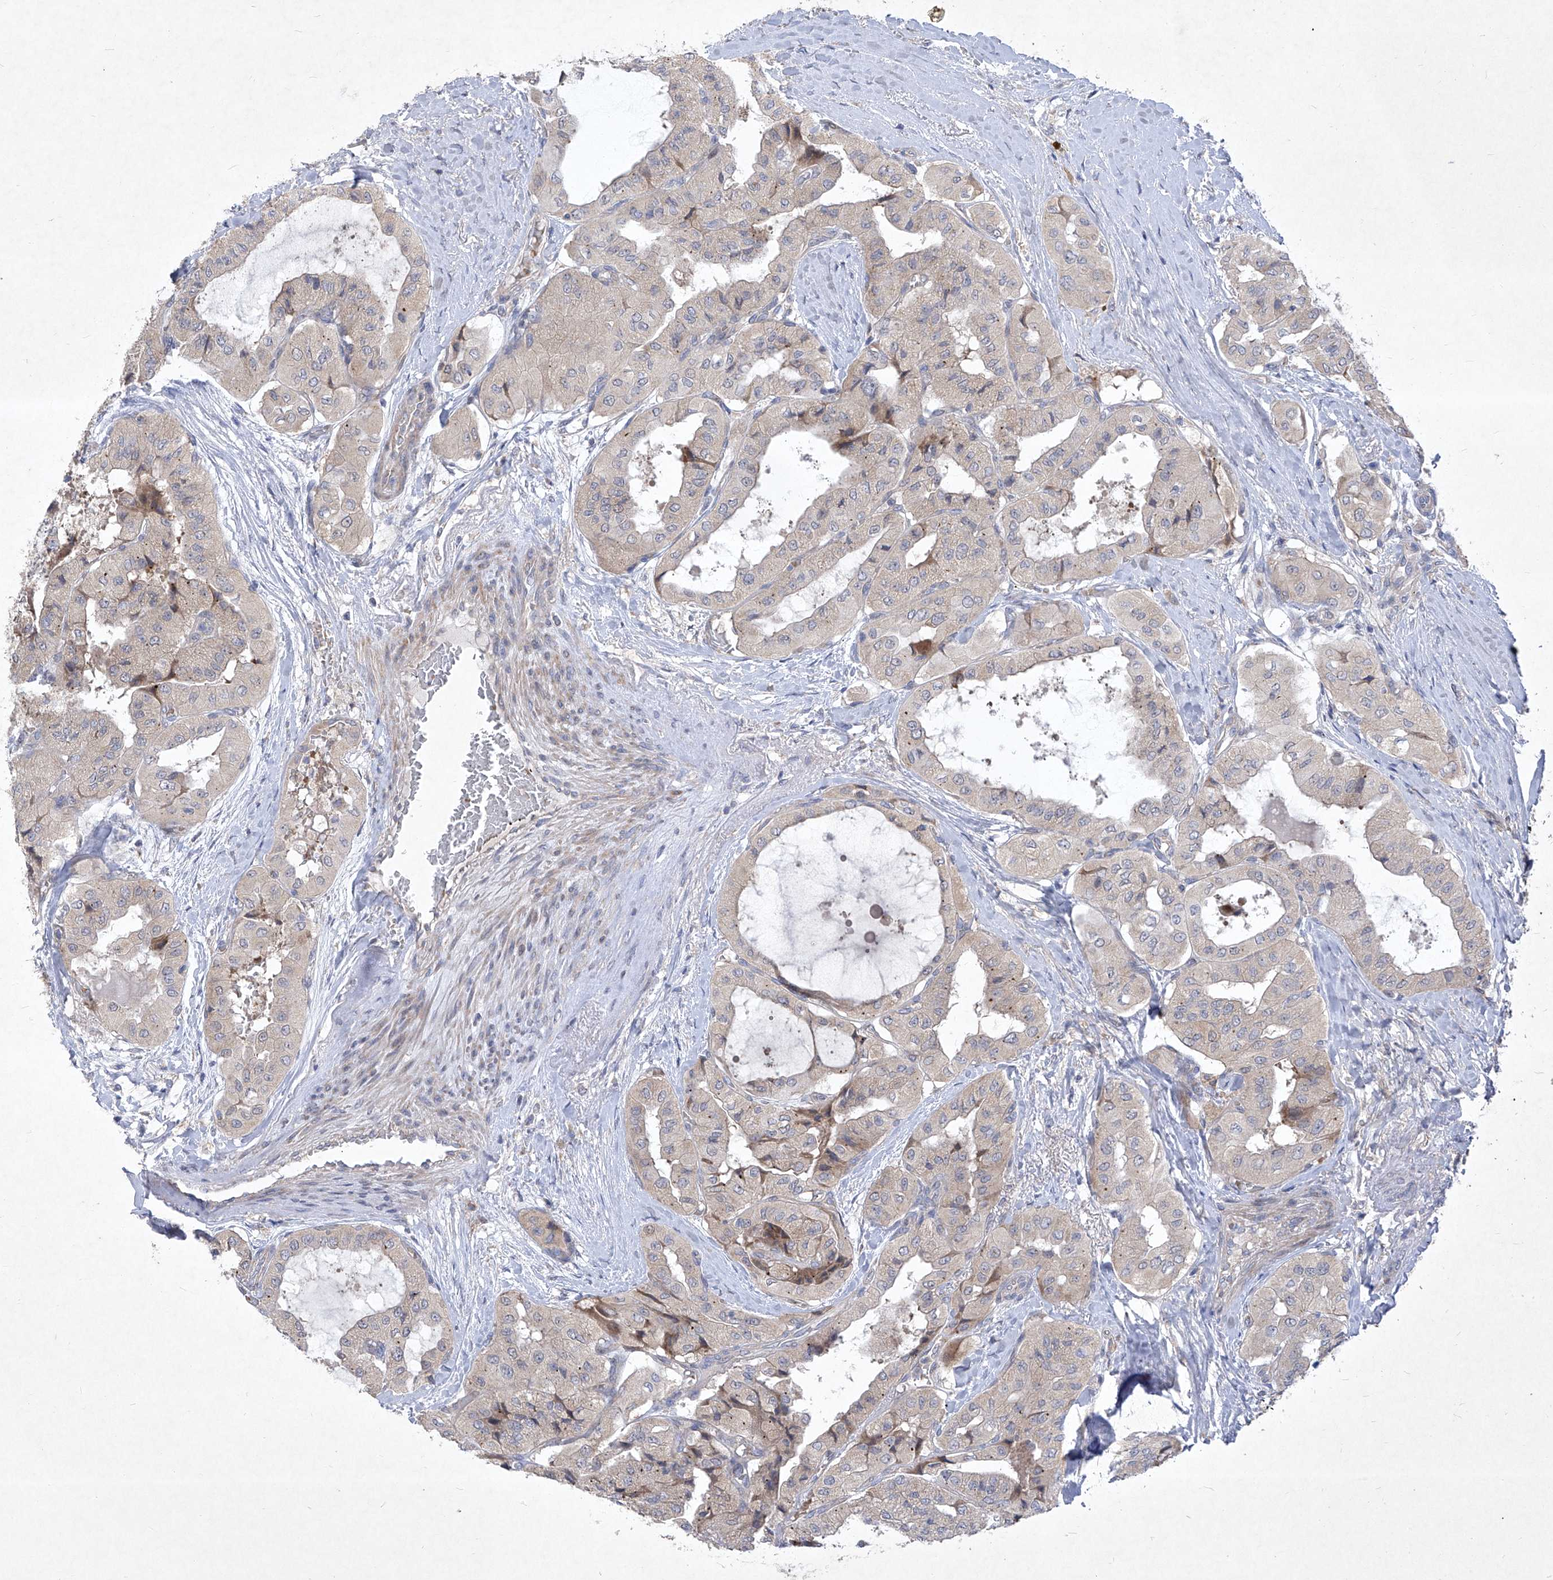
{"staining": {"intensity": "negative", "quantity": "none", "location": "none"}, "tissue": "thyroid cancer", "cell_type": "Tumor cells", "image_type": "cancer", "snomed": [{"axis": "morphology", "description": "Papillary adenocarcinoma, NOS"}, {"axis": "topography", "description": "Thyroid gland"}], "caption": "The photomicrograph demonstrates no staining of tumor cells in thyroid papillary adenocarcinoma.", "gene": "COQ3", "patient": {"sex": "female", "age": 59}}